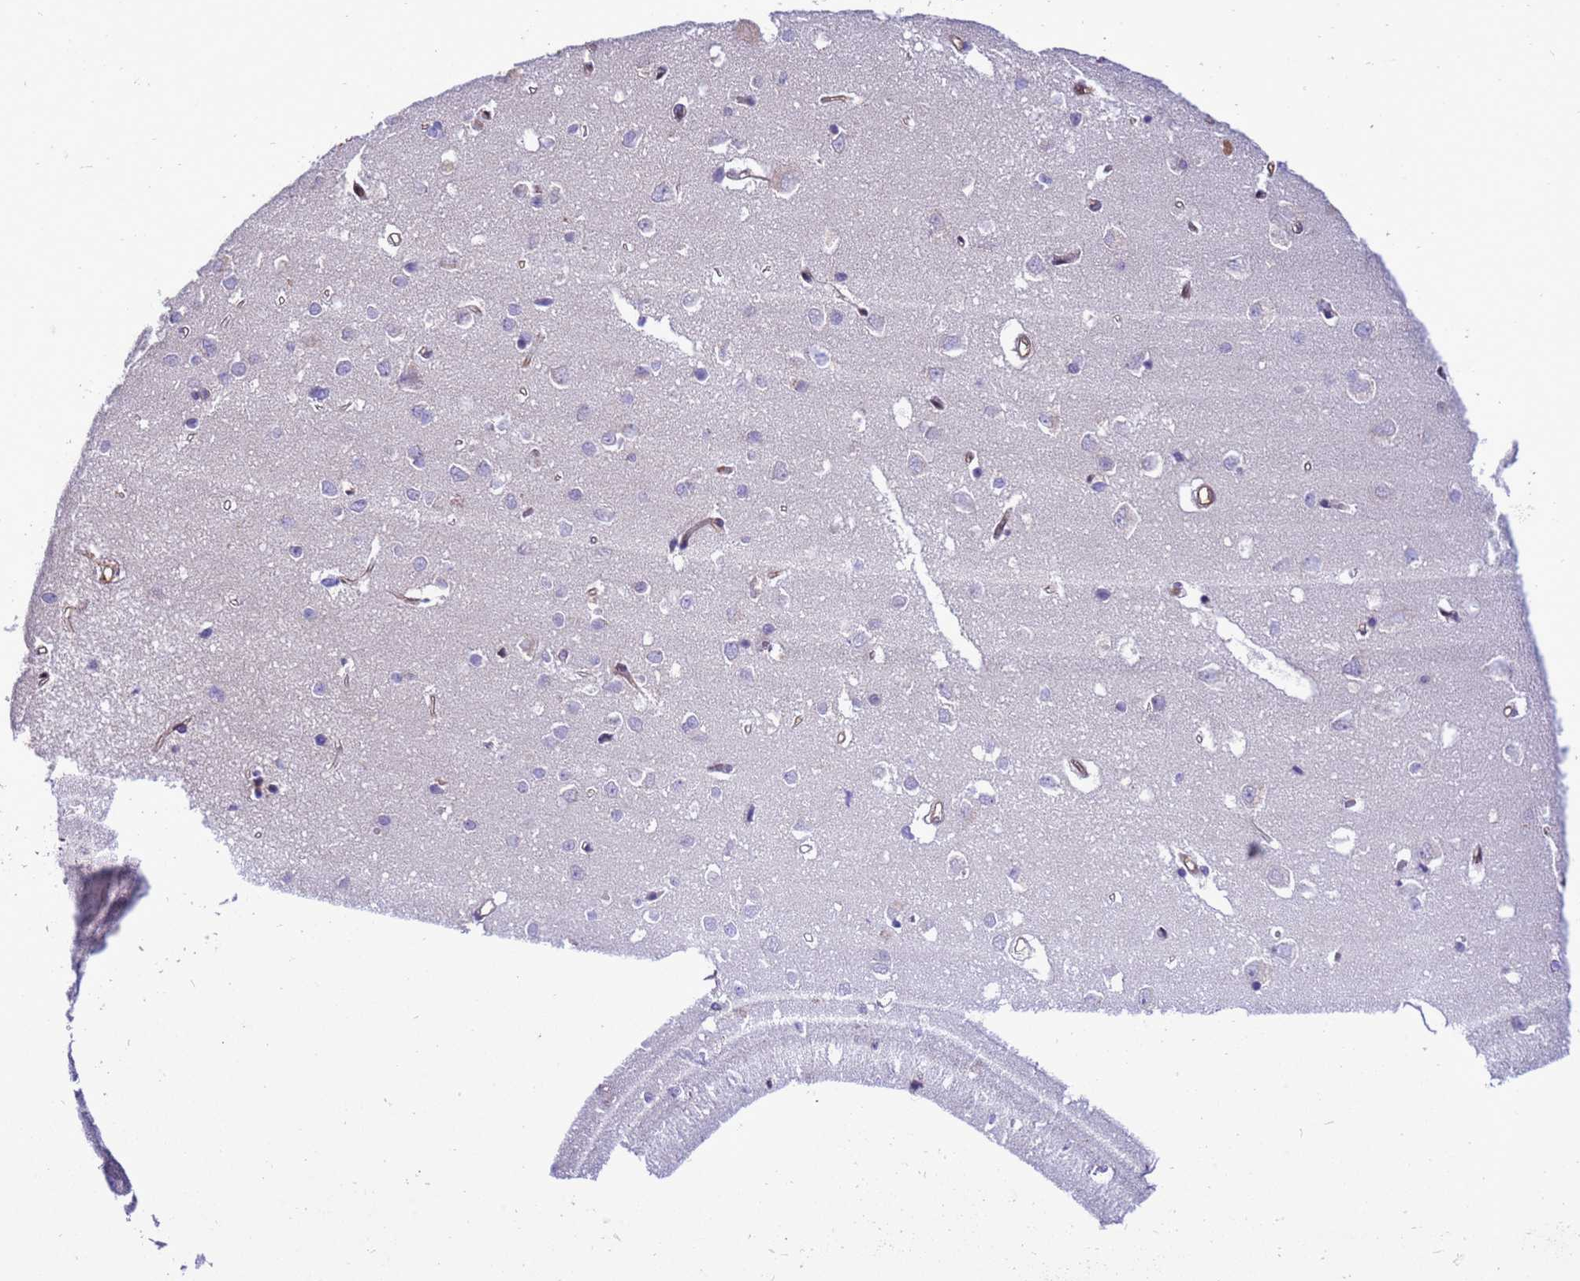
{"staining": {"intensity": "moderate", "quantity": ">75%", "location": "cytoplasmic/membranous"}, "tissue": "cerebral cortex", "cell_type": "Endothelial cells", "image_type": "normal", "snomed": [{"axis": "morphology", "description": "Normal tissue, NOS"}, {"axis": "topography", "description": "Cerebral cortex"}], "caption": "Protein expression analysis of unremarkable cerebral cortex demonstrates moderate cytoplasmic/membranous expression in approximately >75% of endothelial cells.", "gene": "RABEP2", "patient": {"sex": "female", "age": 64}}